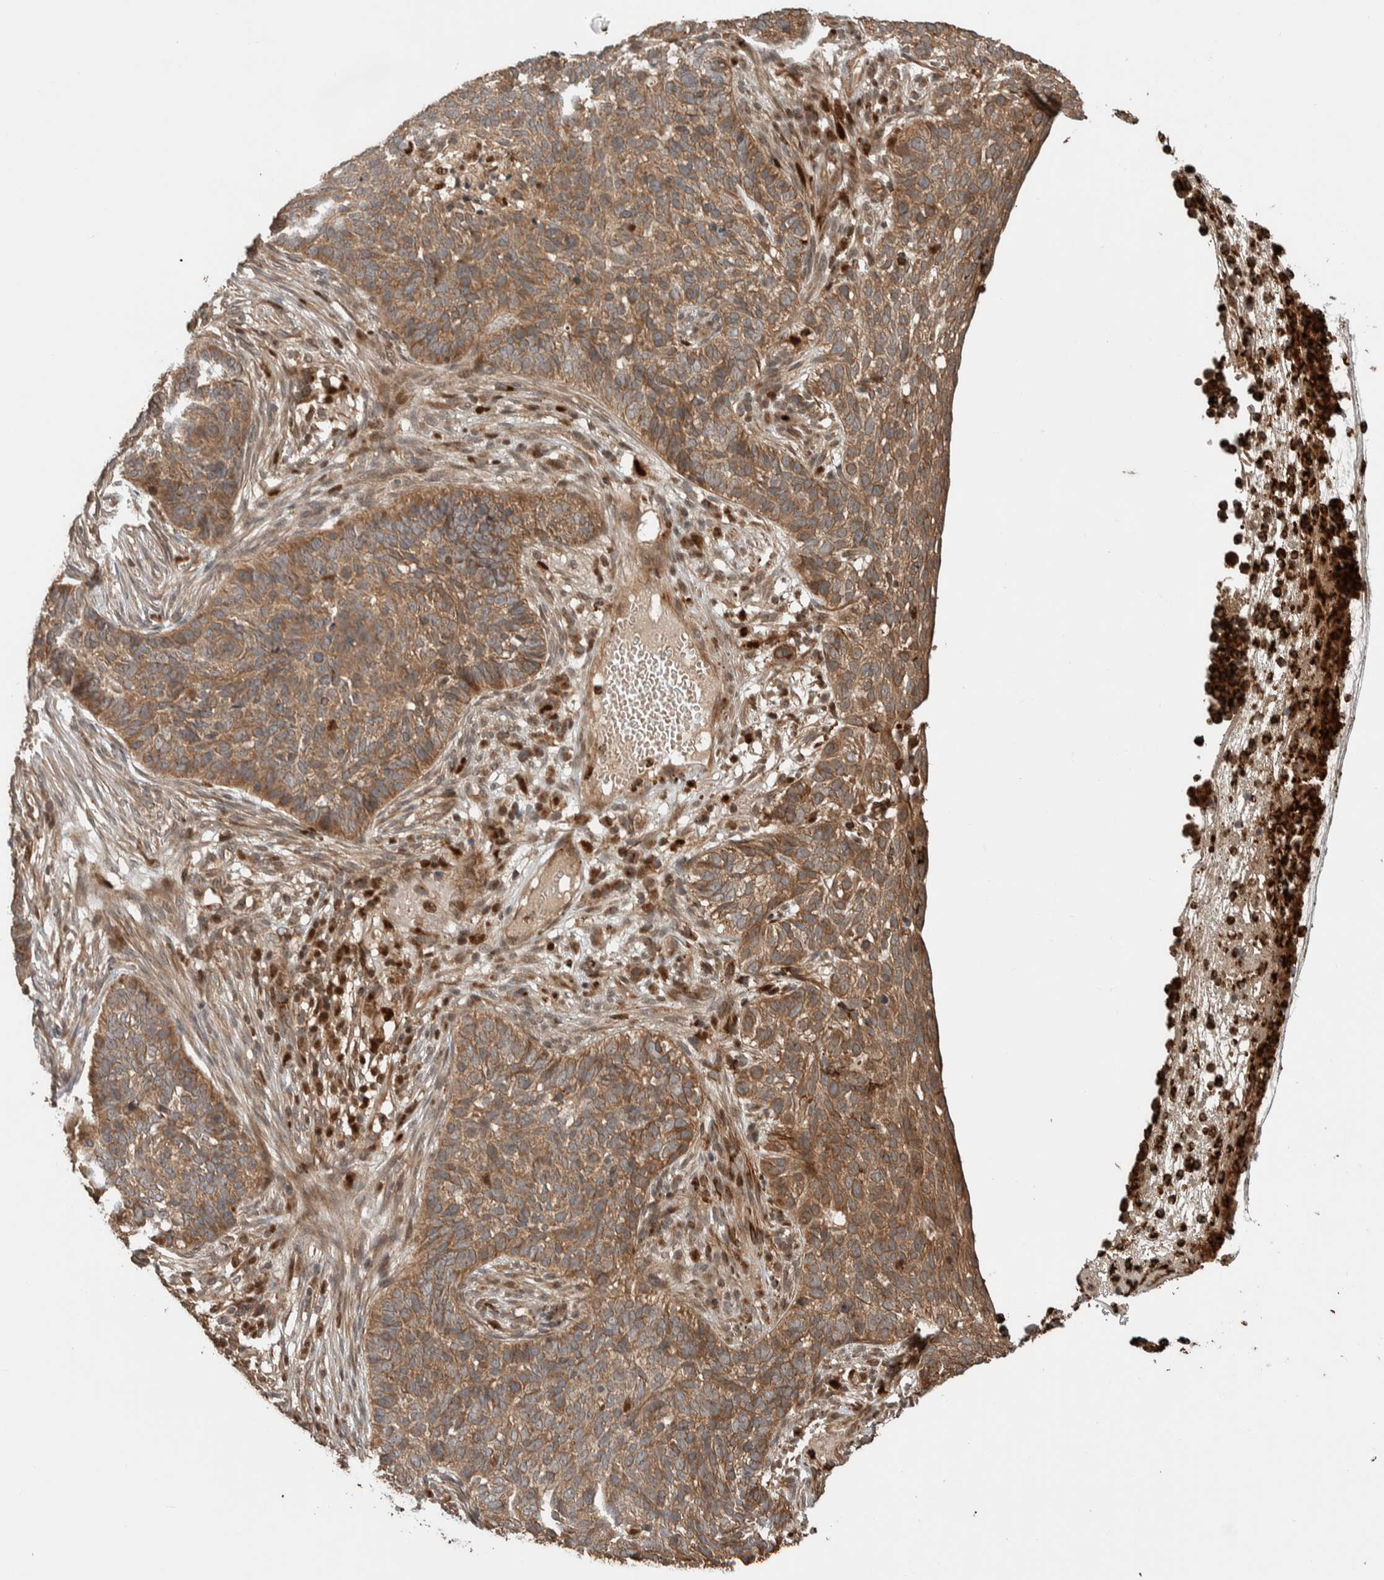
{"staining": {"intensity": "moderate", "quantity": ">75%", "location": "cytoplasmic/membranous"}, "tissue": "skin cancer", "cell_type": "Tumor cells", "image_type": "cancer", "snomed": [{"axis": "morphology", "description": "Basal cell carcinoma"}, {"axis": "topography", "description": "Skin"}], "caption": "Tumor cells demonstrate medium levels of moderate cytoplasmic/membranous positivity in about >75% of cells in human skin cancer.", "gene": "VPS53", "patient": {"sex": "male", "age": 85}}